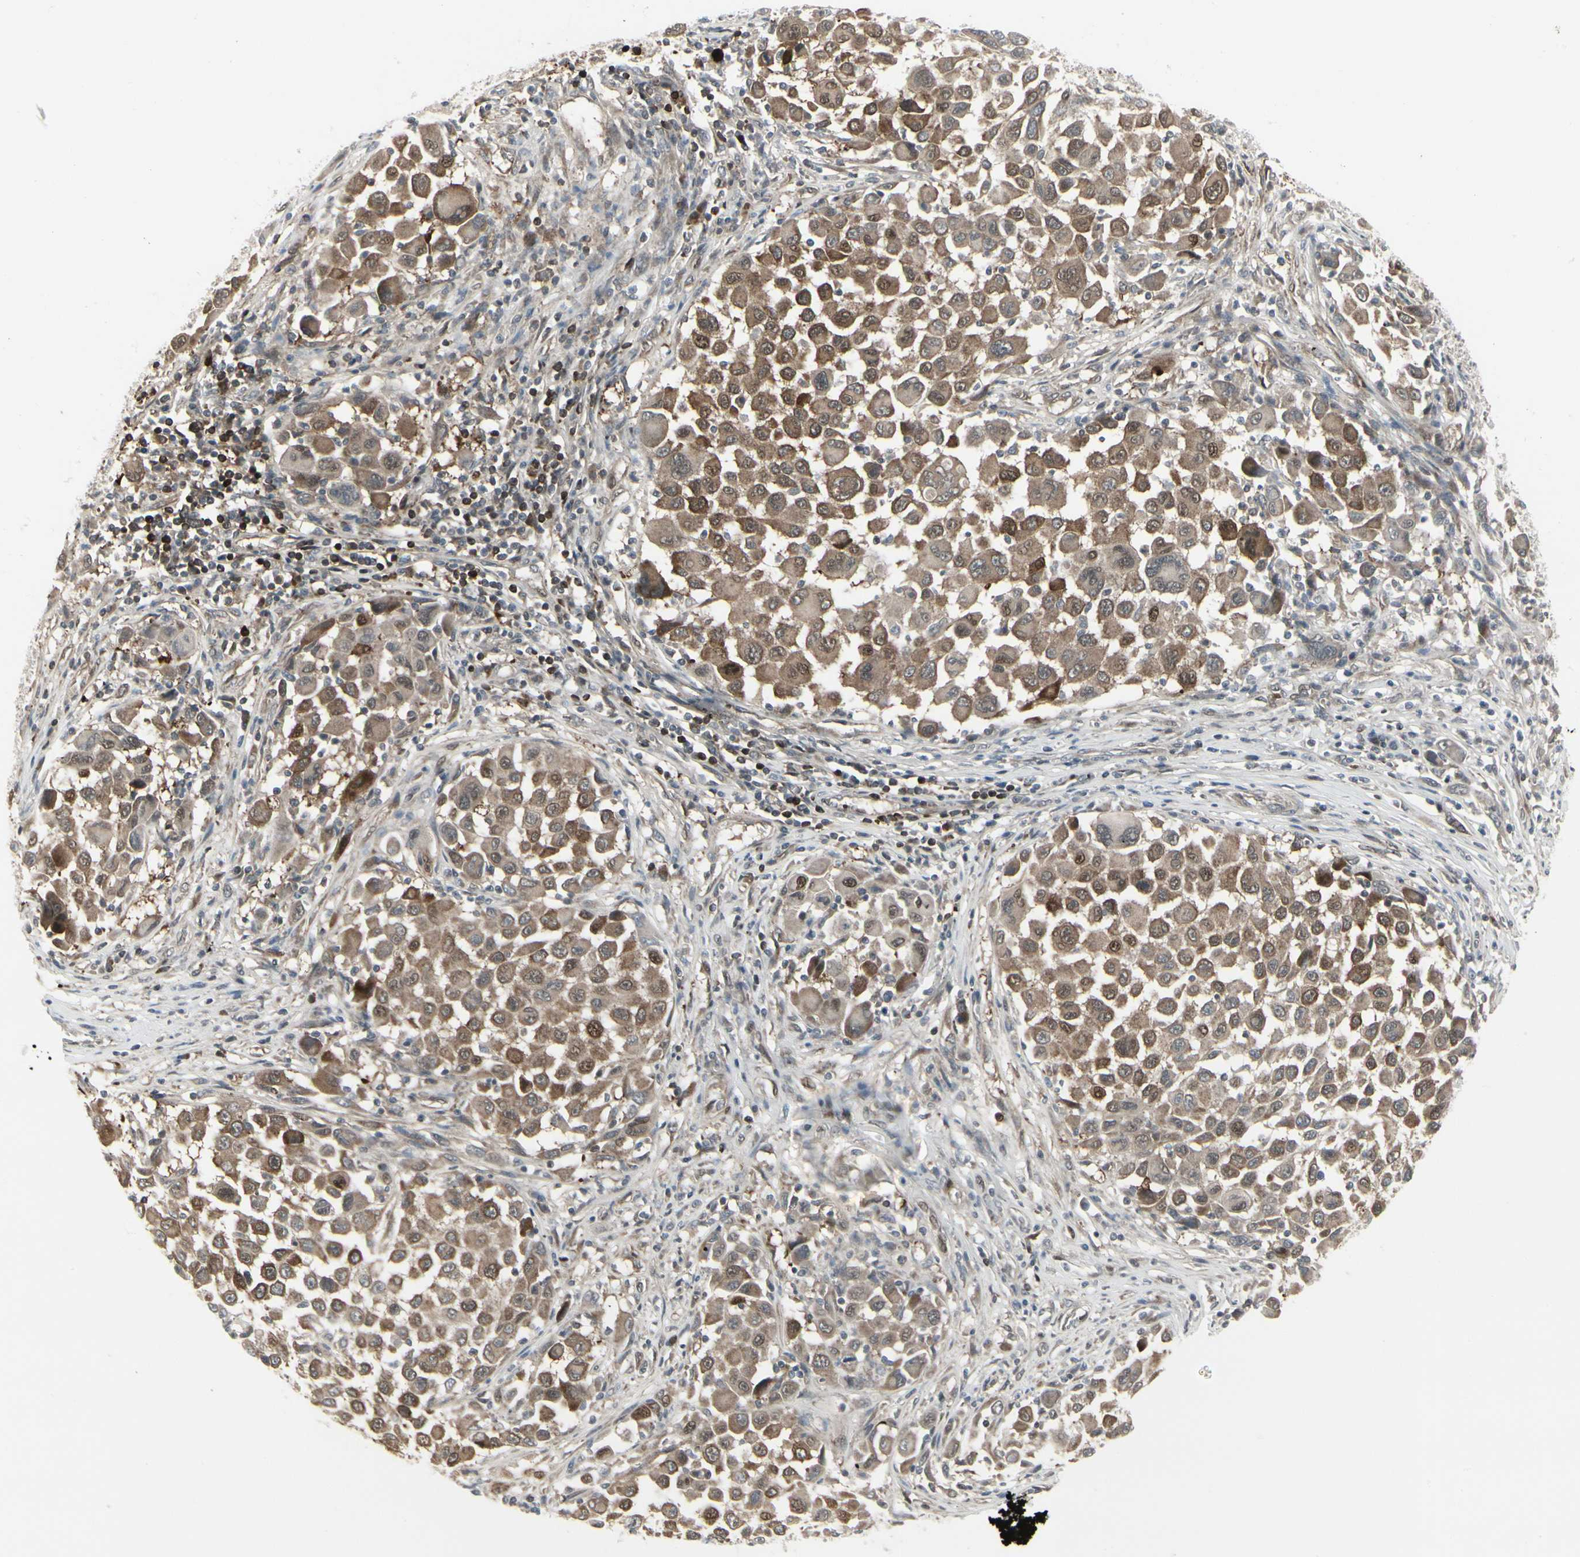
{"staining": {"intensity": "moderate", "quantity": ">75%", "location": "cytoplasmic/membranous"}, "tissue": "melanoma", "cell_type": "Tumor cells", "image_type": "cancer", "snomed": [{"axis": "morphology", "description": "Malignant melanoma, Metastatic site"}, {"axis": "topography", "description": "Lymph node"}], "caption": "High-magnification brightfield microscopy of malignant melanoma (metastatic site) stained with DAB (3,3'-diaminobenzidine) (brown) and counterstained with hematoxylin (blue). tumor cells exhibit moderate cytoplasmic/membranous positivity is appreciated in about>75% of cells.", "gene": "IGFBP6", "patient": {"sex": "male", "age": 61}}